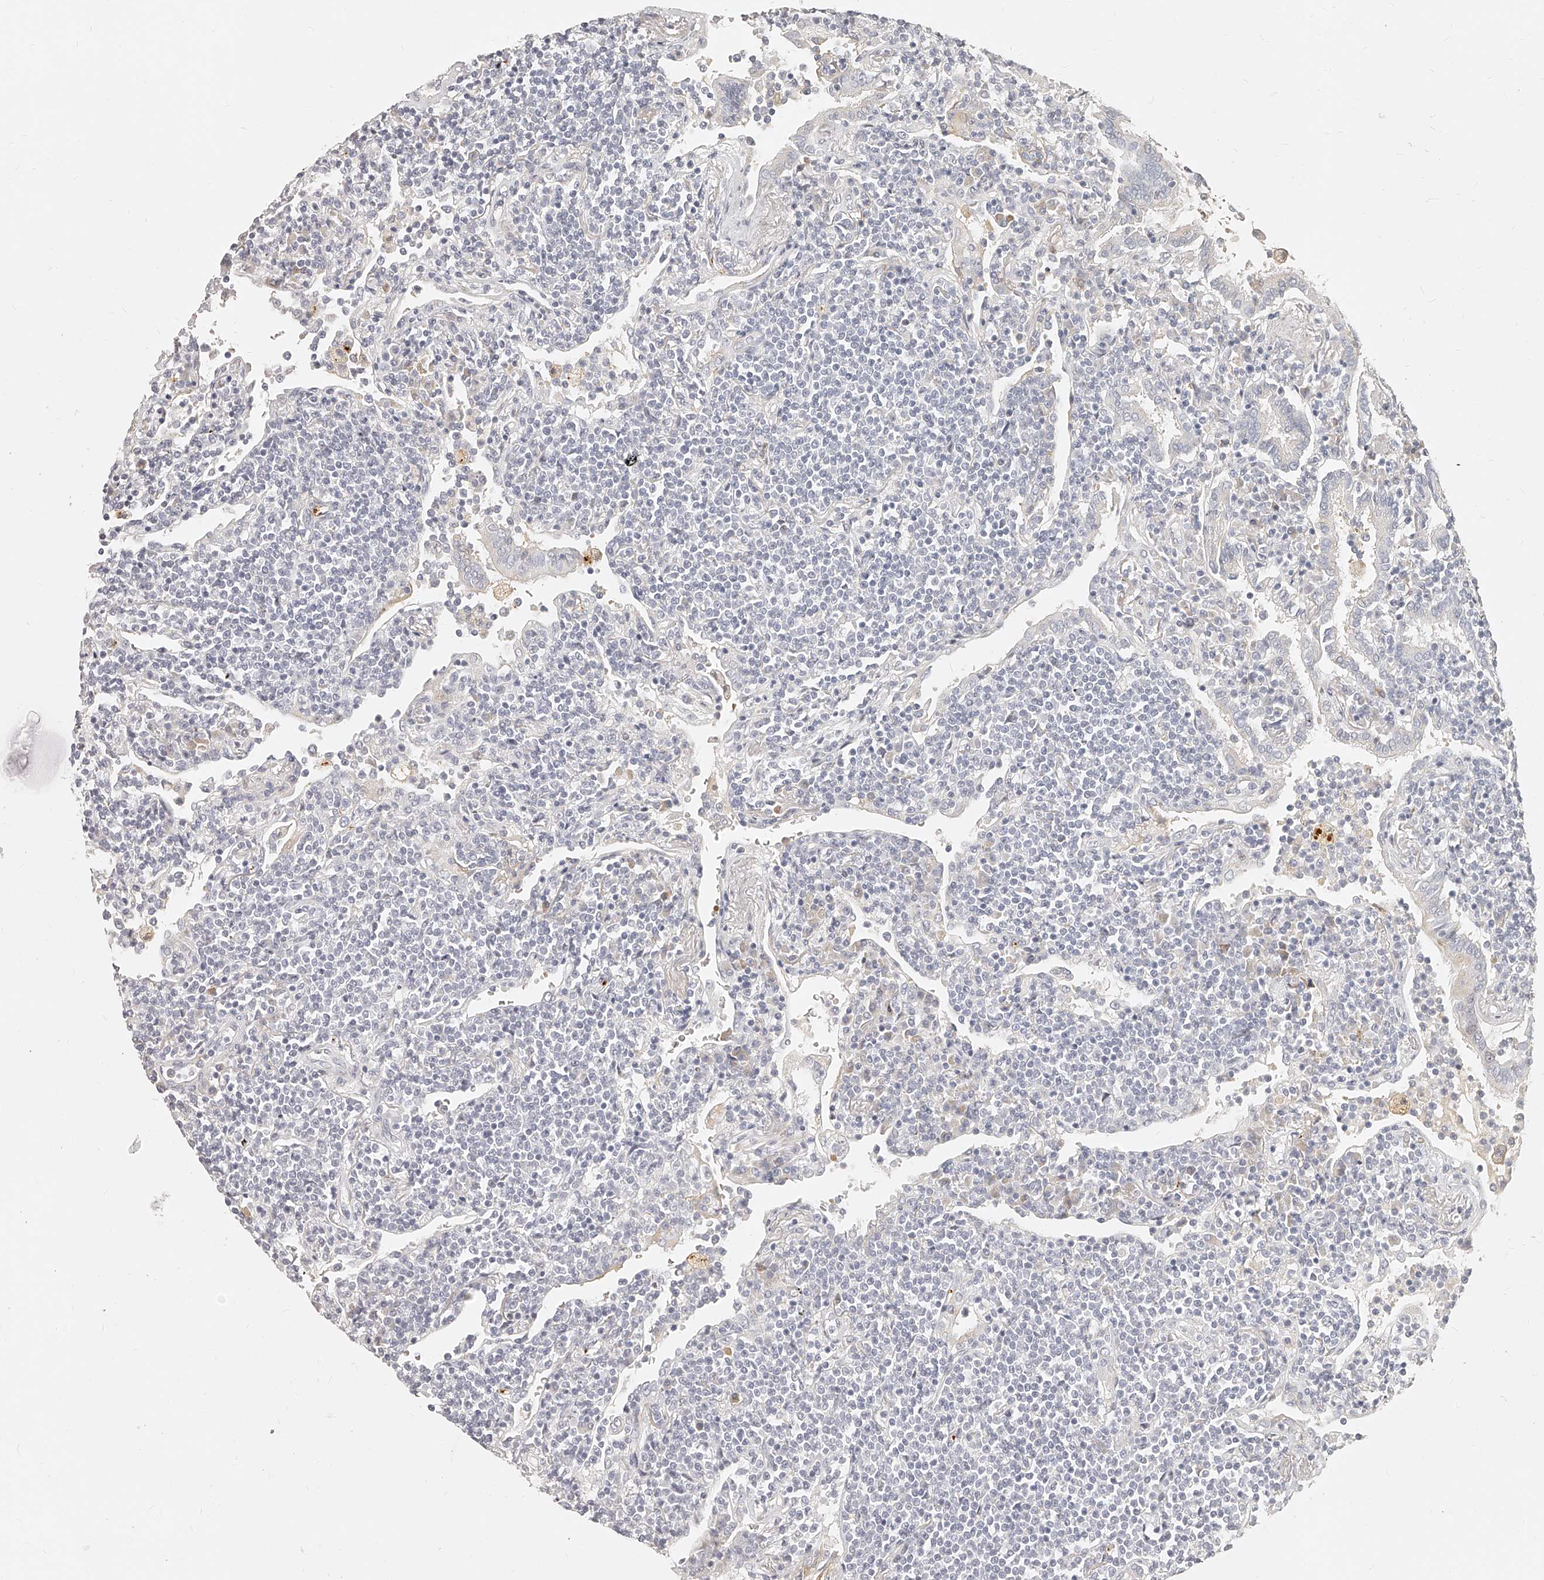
{"staining": {"intensity": "negative", "quantity": "none", "location": "none"}, "tissue": "lymphoma", "cell_type": "Tumor cells", "image_type": "cancer", "snomed": [{"axis": "morphology", "description": "Malignant lymphoma, non-Hodgkin's type, Low grade"}, {"axis": "topography", "description": "Lung"}], "caption": "Immunohistochemistry of human lymphoma displays no staining in tumor cells.", "gene": "ITGB3", "patient": {"sex": "female", "age": 71}}